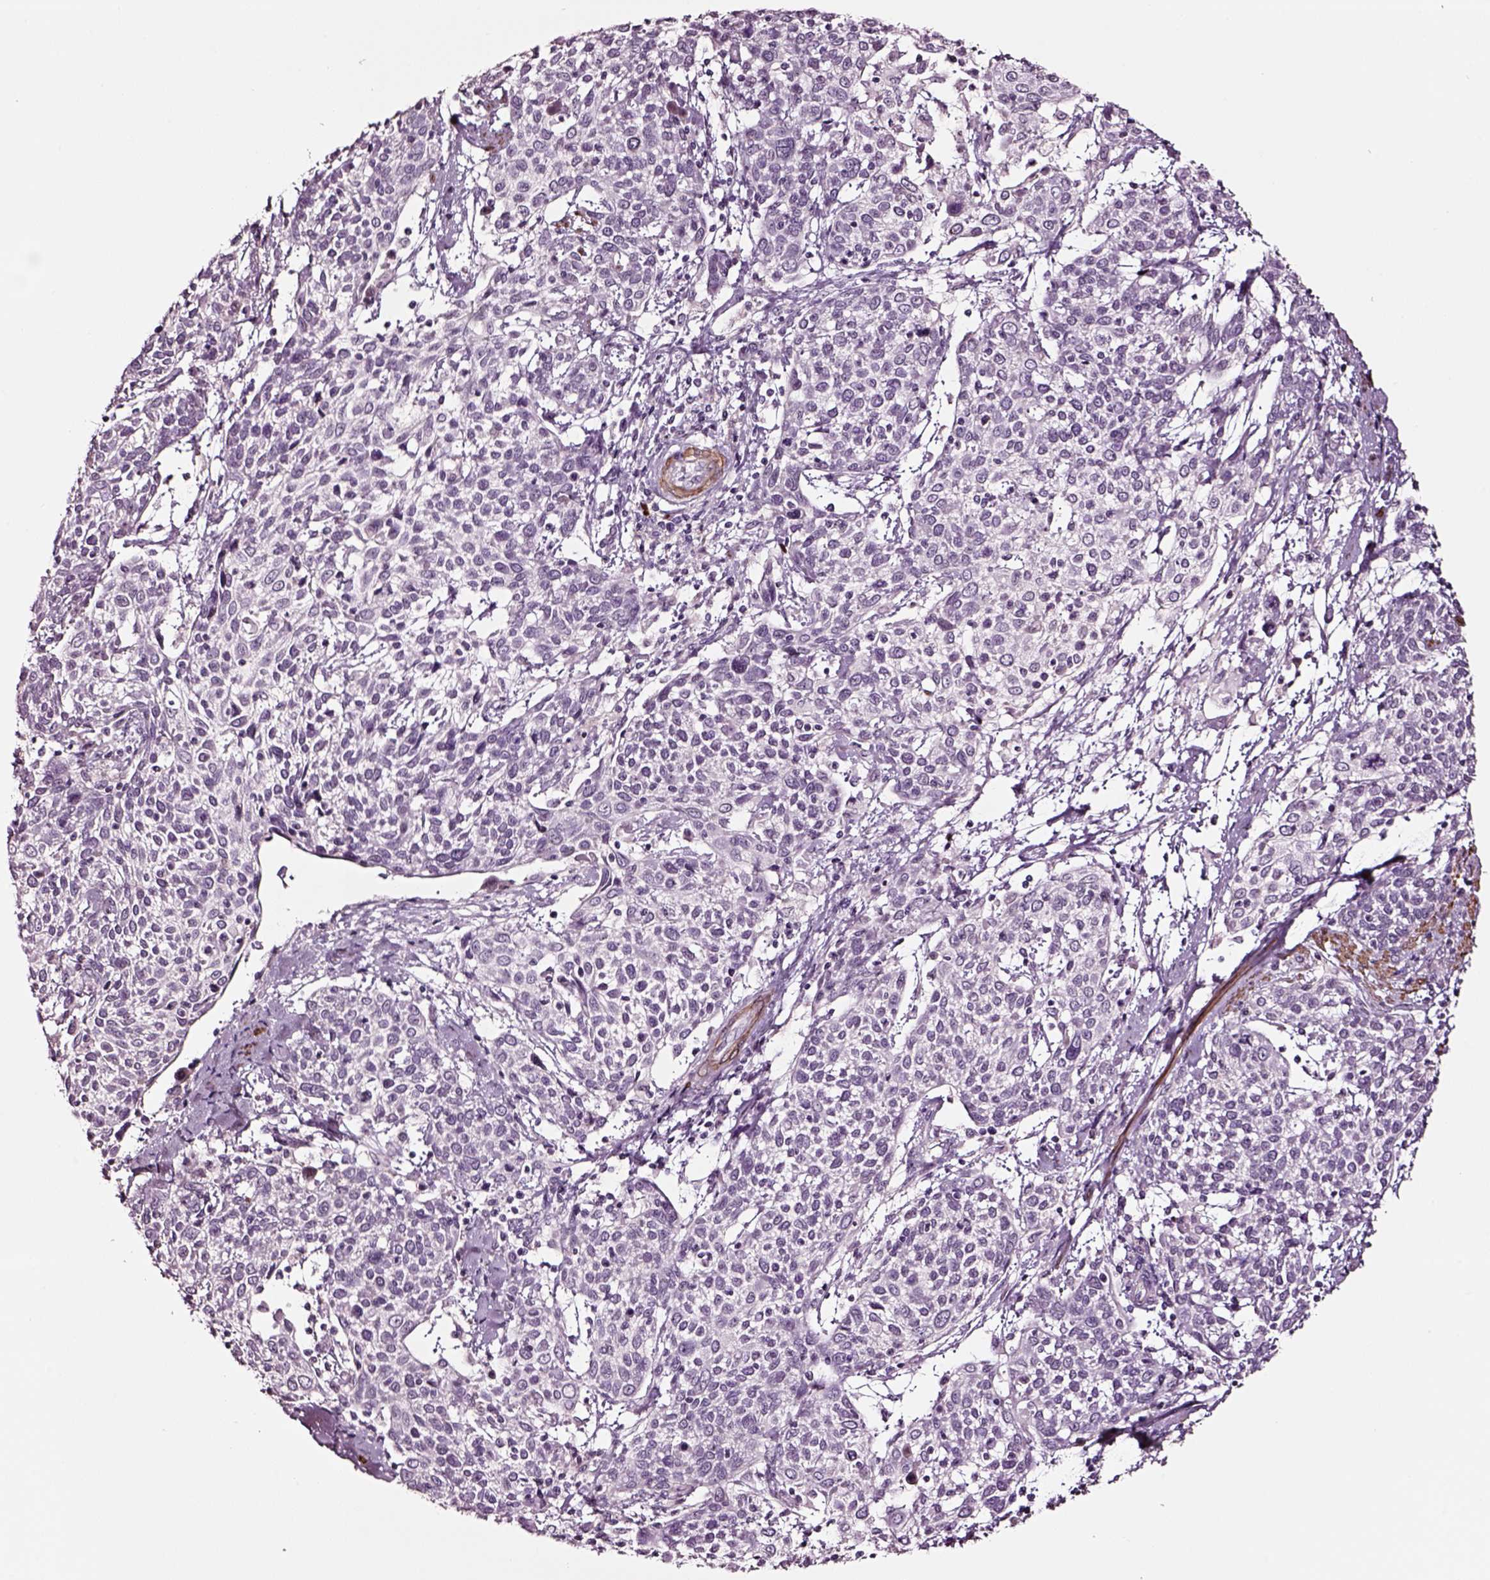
{"staining": {"intensity": "negative", "quantity": "none", "location": "none"}, "tissue": "cervical cancer", "cell_type": "Tumor cells", "image_type": "cancer", "snomed": [{"axis": "morphology", "description": "Squamous cell carcinoma, NOS"}, {"axis": "topography", "description": "Cervix"}], "caption": "A high-resolution image shows IHC staining of cervical cancer (squamous cell carcinoma), which shows no significant positivity in tumor cells. Brightfield microscopy of immunohistochemistry (IHC) stained with DAB (brown) and hematoxylin (blue), captured at high magnification.", "gene": "SOX10", "patient": {"sex": "female", "age": 61}}